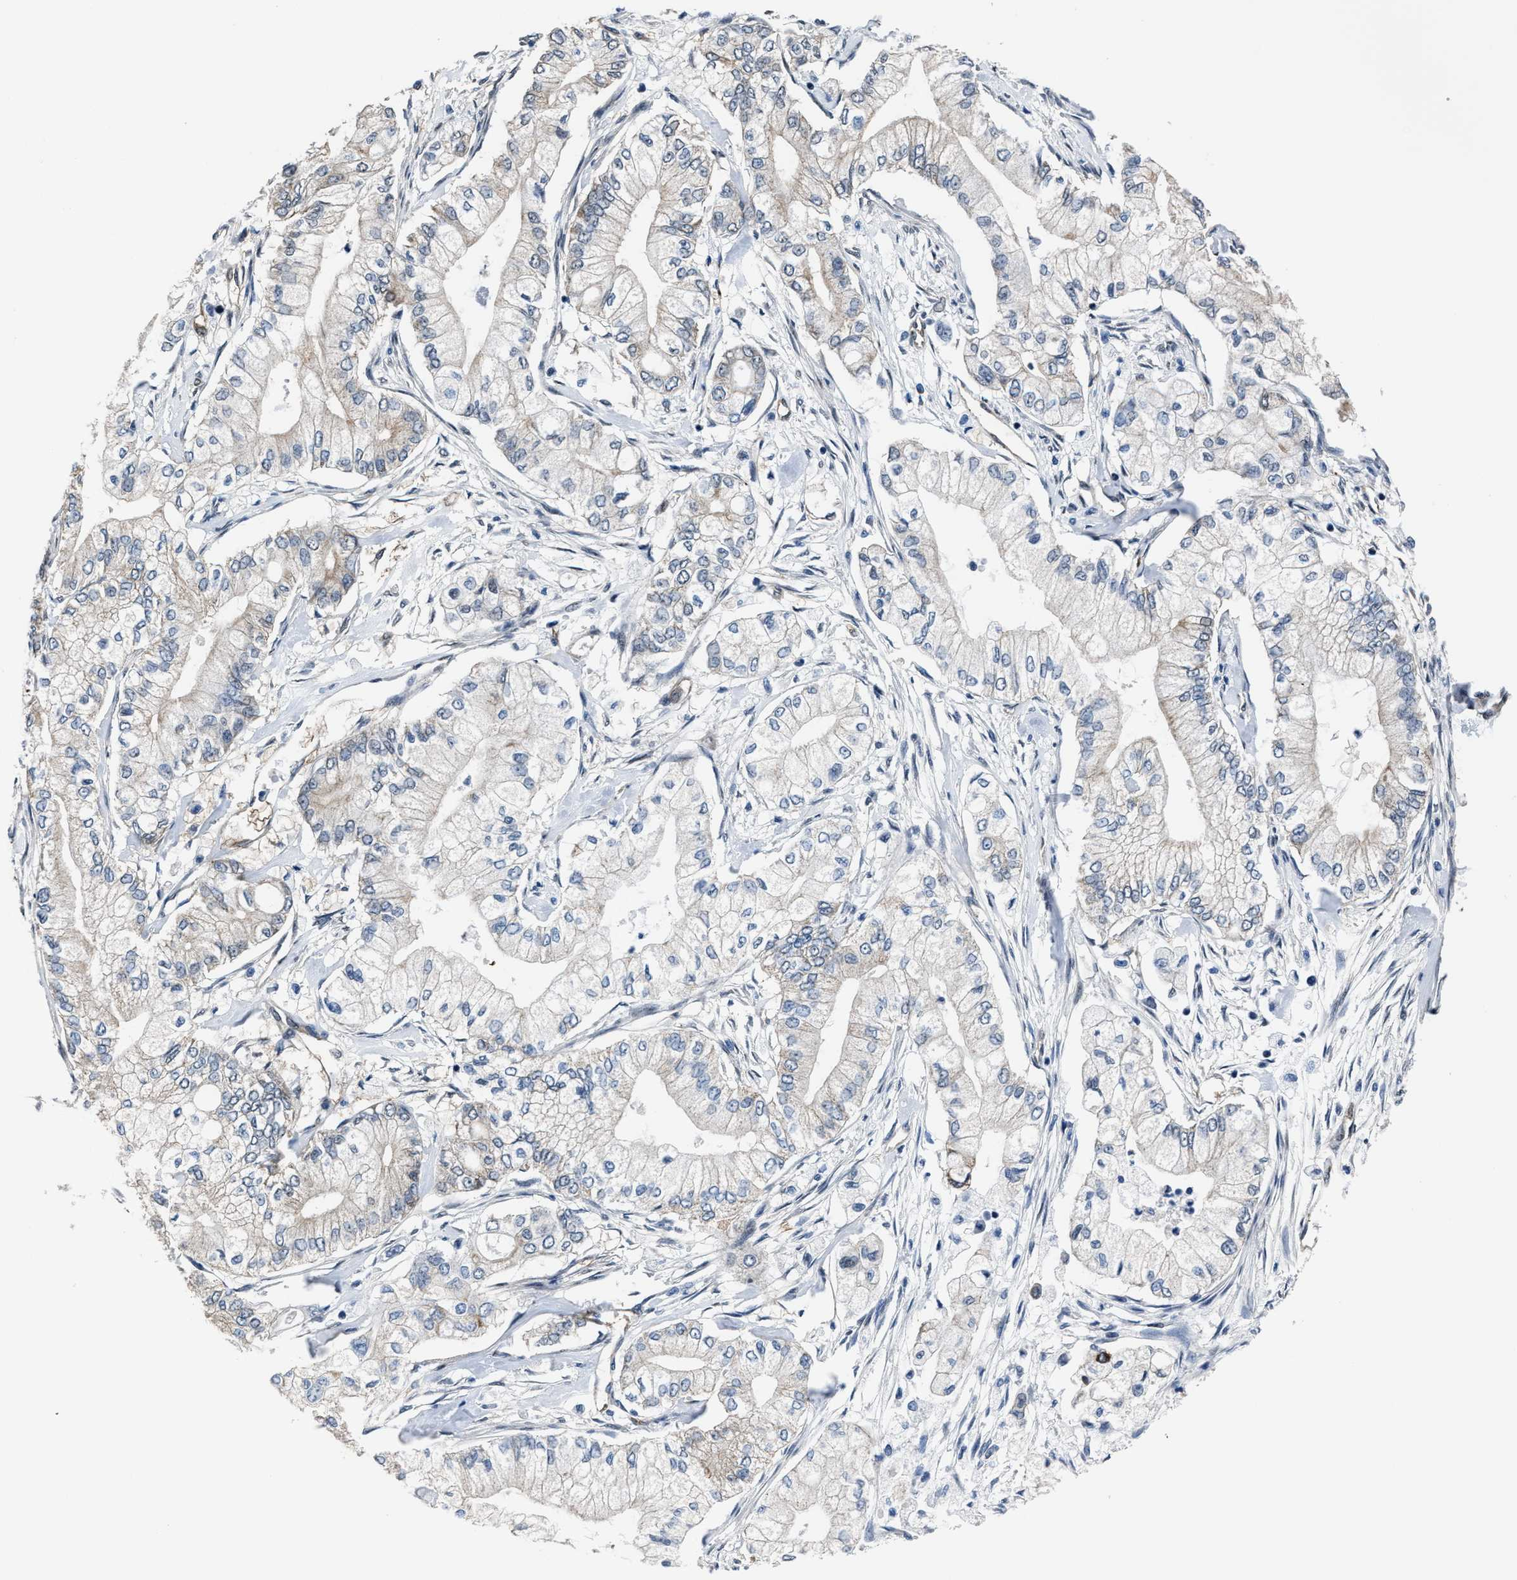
{"staining": {"intensity": "negative", "quantity": "none", "location": "none"}, "tissue": "pancreatic cancer", "cell_type": "Tumor cells", "image_type": "cancer", "snomed": [{"axis": "morphology", "description": "Adenocarcinoma, NOS"}, {"axis": "topography", "description": "Pancreas"}], "caption": "Immunohistochemical staining of adenocarcinoma (pancreatic) reveals no significant staining in tumor cells.", "gene": "MARCKSL1", "patient": {"sex": "male", "age": 70}}